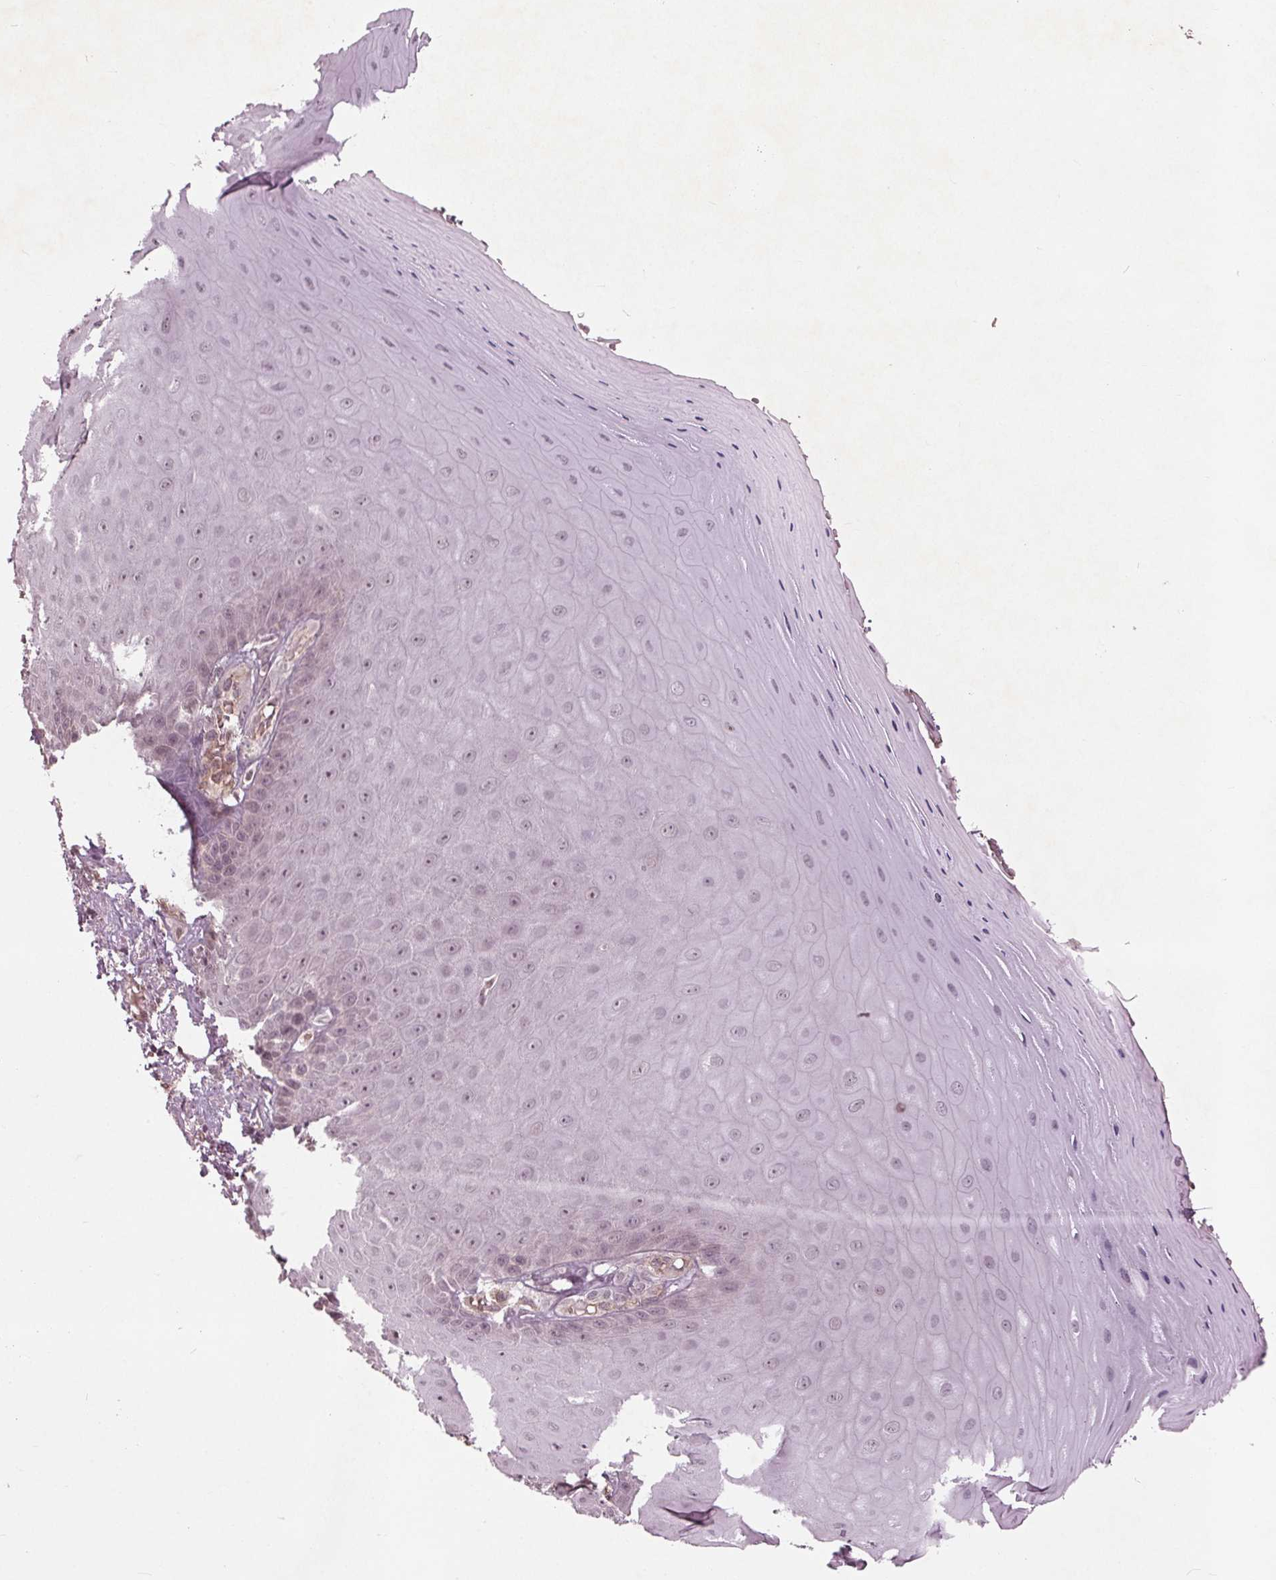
{"staining": {"intensity": "weak", "quantity": "25%-75%", "location": "nuclear"}, "tissue": "vagina", "cell_type": "Squamous epithelial cells", "image_type": "normal", "snomed": [{"axis": "morphology", "description": "Normal tissue, NOS"}, {"axis": "topography", "description": "Vagina"}], "caption": "Protein analysis of unremarkable vagina exhibits weak nuclear staining in about 25%-75% of squamous epithelial cells.", "gene": "BTBD1", "patient": {"sex": "female", "age": 83}}